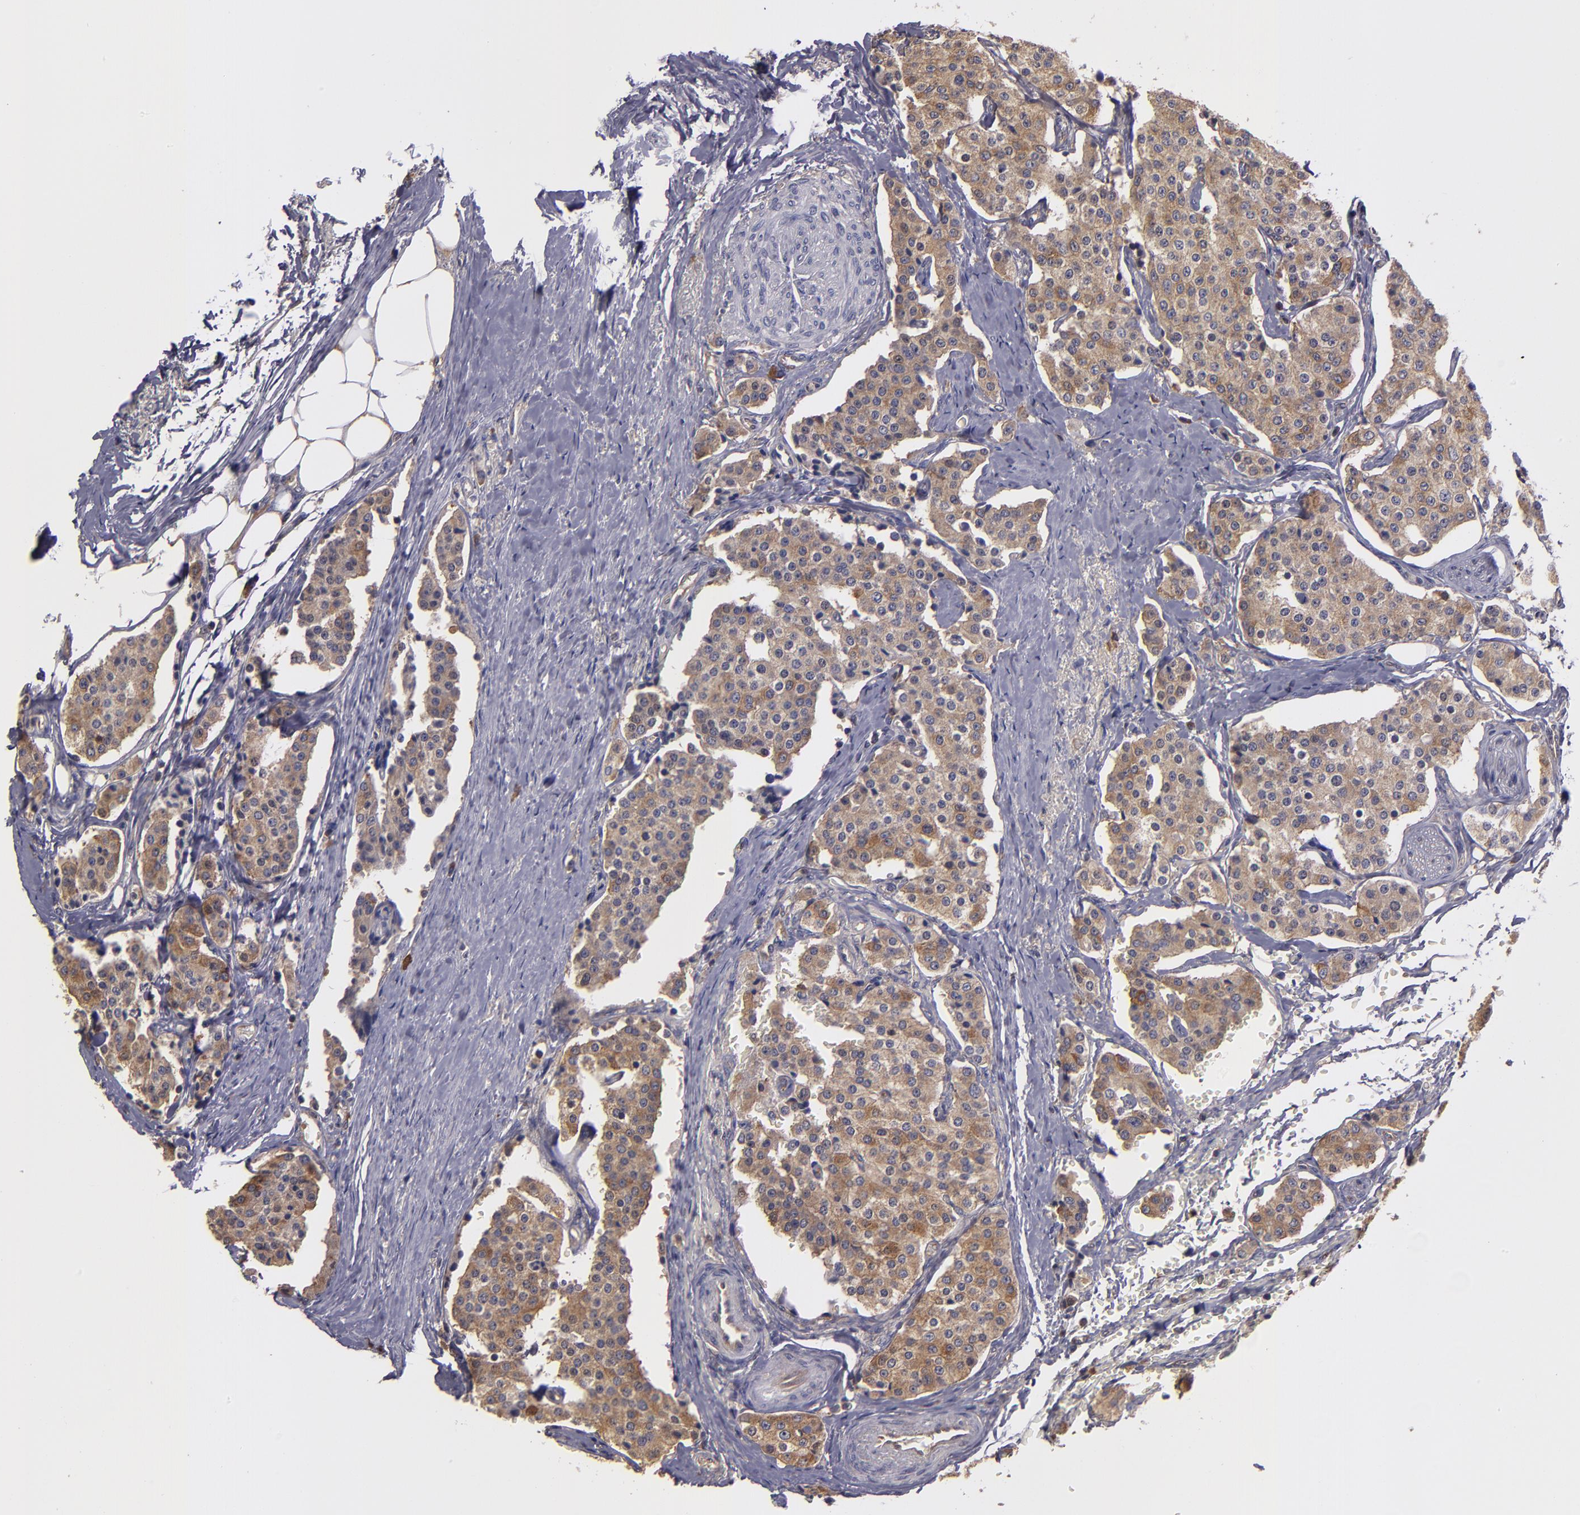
{"staining": {"intensity": "moderate", "quantity": ">75%", "location": "cytoplasmic/membranous"}, "tissue": "carcinoid", "cell_type": "Tumor cells", "image_type": "cancer", "snomed": [{"axis": "morphology", "description": "Carcinoid, malignant, NOS"}, {"axis": "topography", "description": "Colon"}], "caption": "A medium amount of moderate cytoplasmic/membranous expression is seen in approximately >75% of tumor cells in carcinoid tissue.", "gene": "CARS1", "patient": {"sex": "female", "age": 61}}